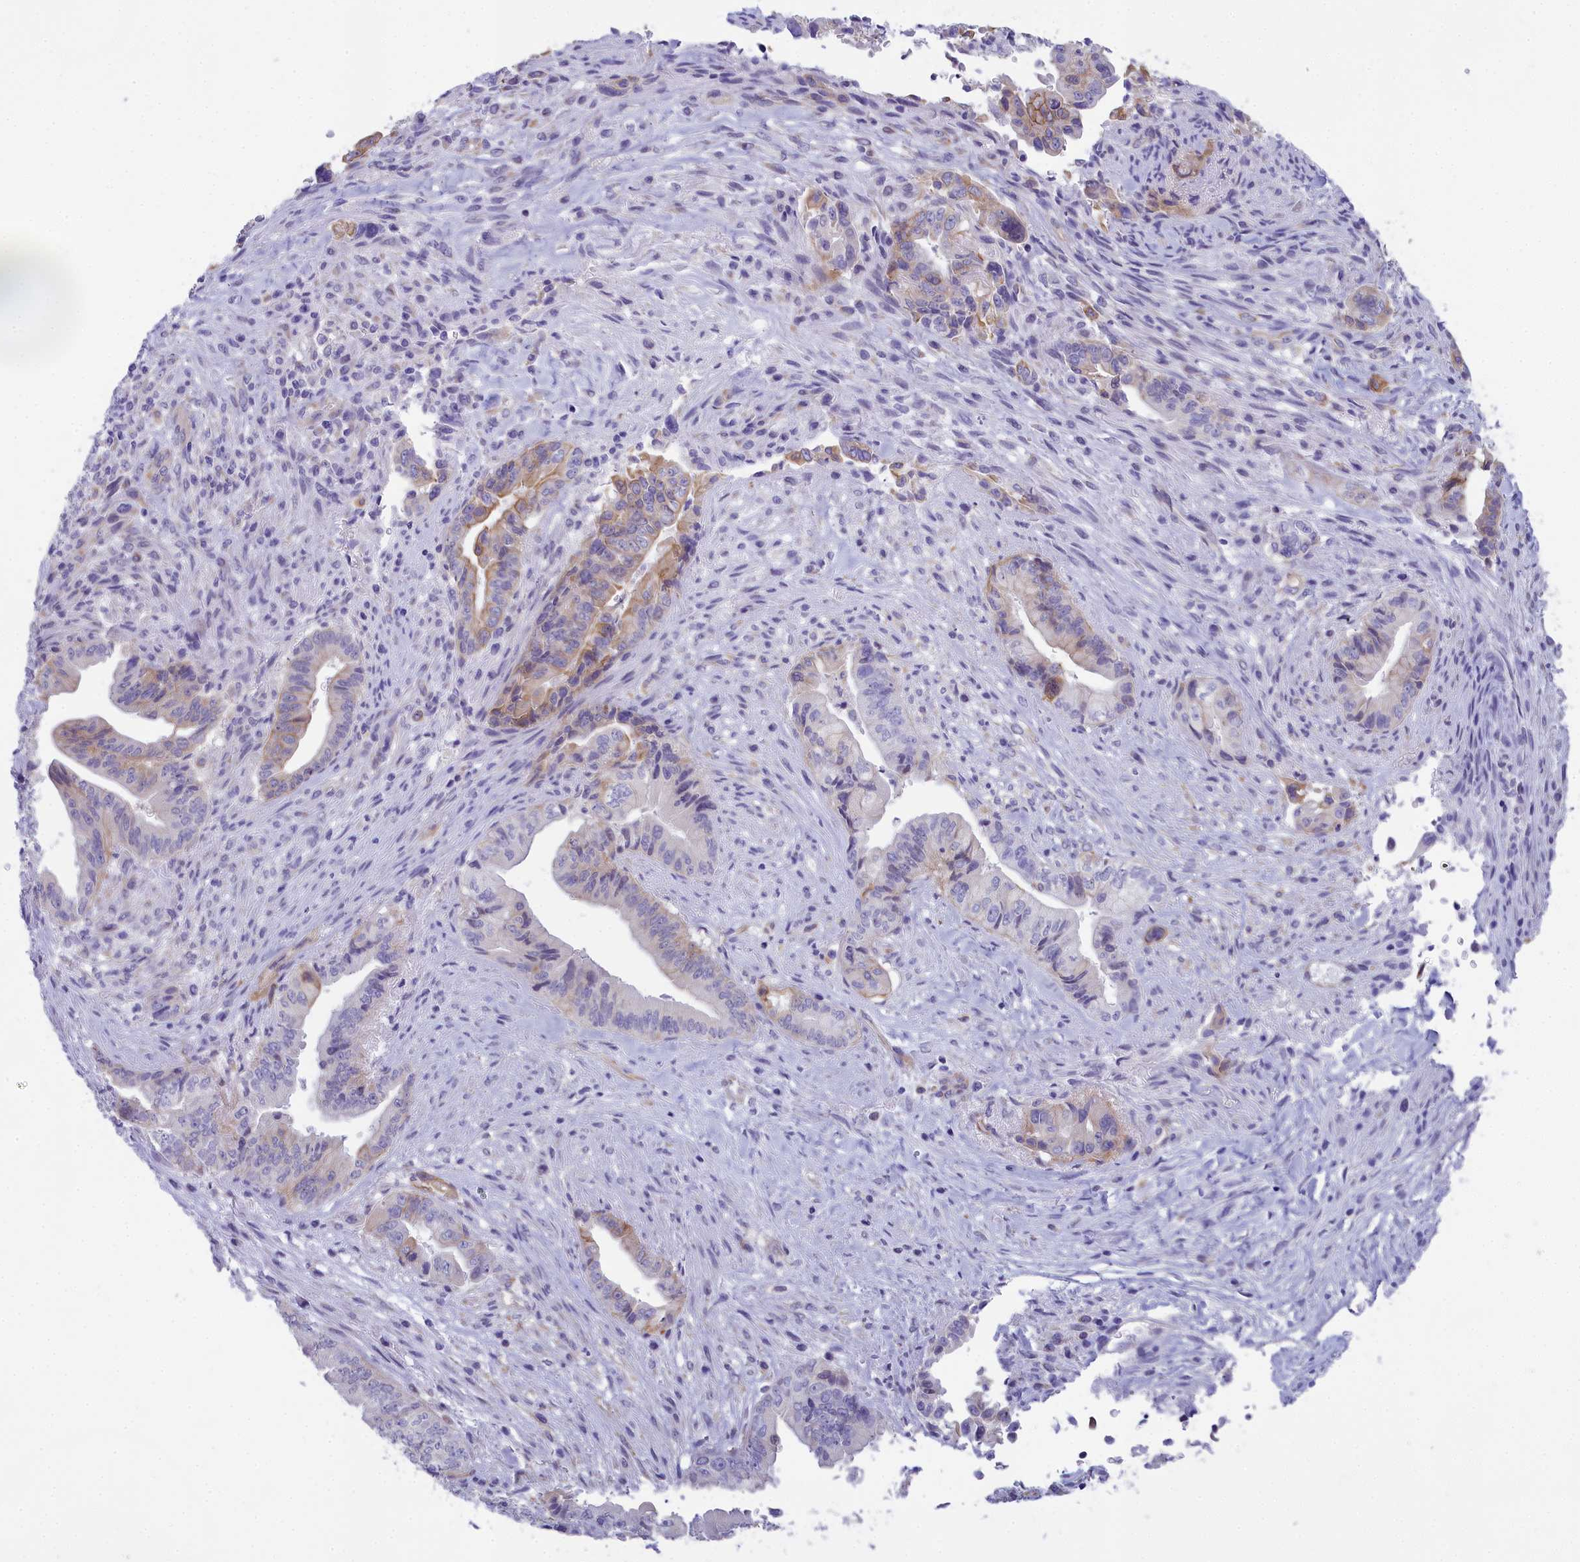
{"staining": {"intensity": "weak", "quantity": "<25%", "location": "cytoplasmic/membranous"}, "tissue": "pancreatic cancer", "cell_type": "Tumor cells", "image_type": "cancer", "snomed": [{"axis": "morphology", "description": "Adenocarcinoma, NOS"}, {"axis": "topography", "description": "Pancreas"}], "caption": "Human pancreatic cancer stained for a protein using immunohistochemistry shows no positivity in tumor cells.", "gene": "TACSTD2", "patient": {"sex": "male", "age": 70}}